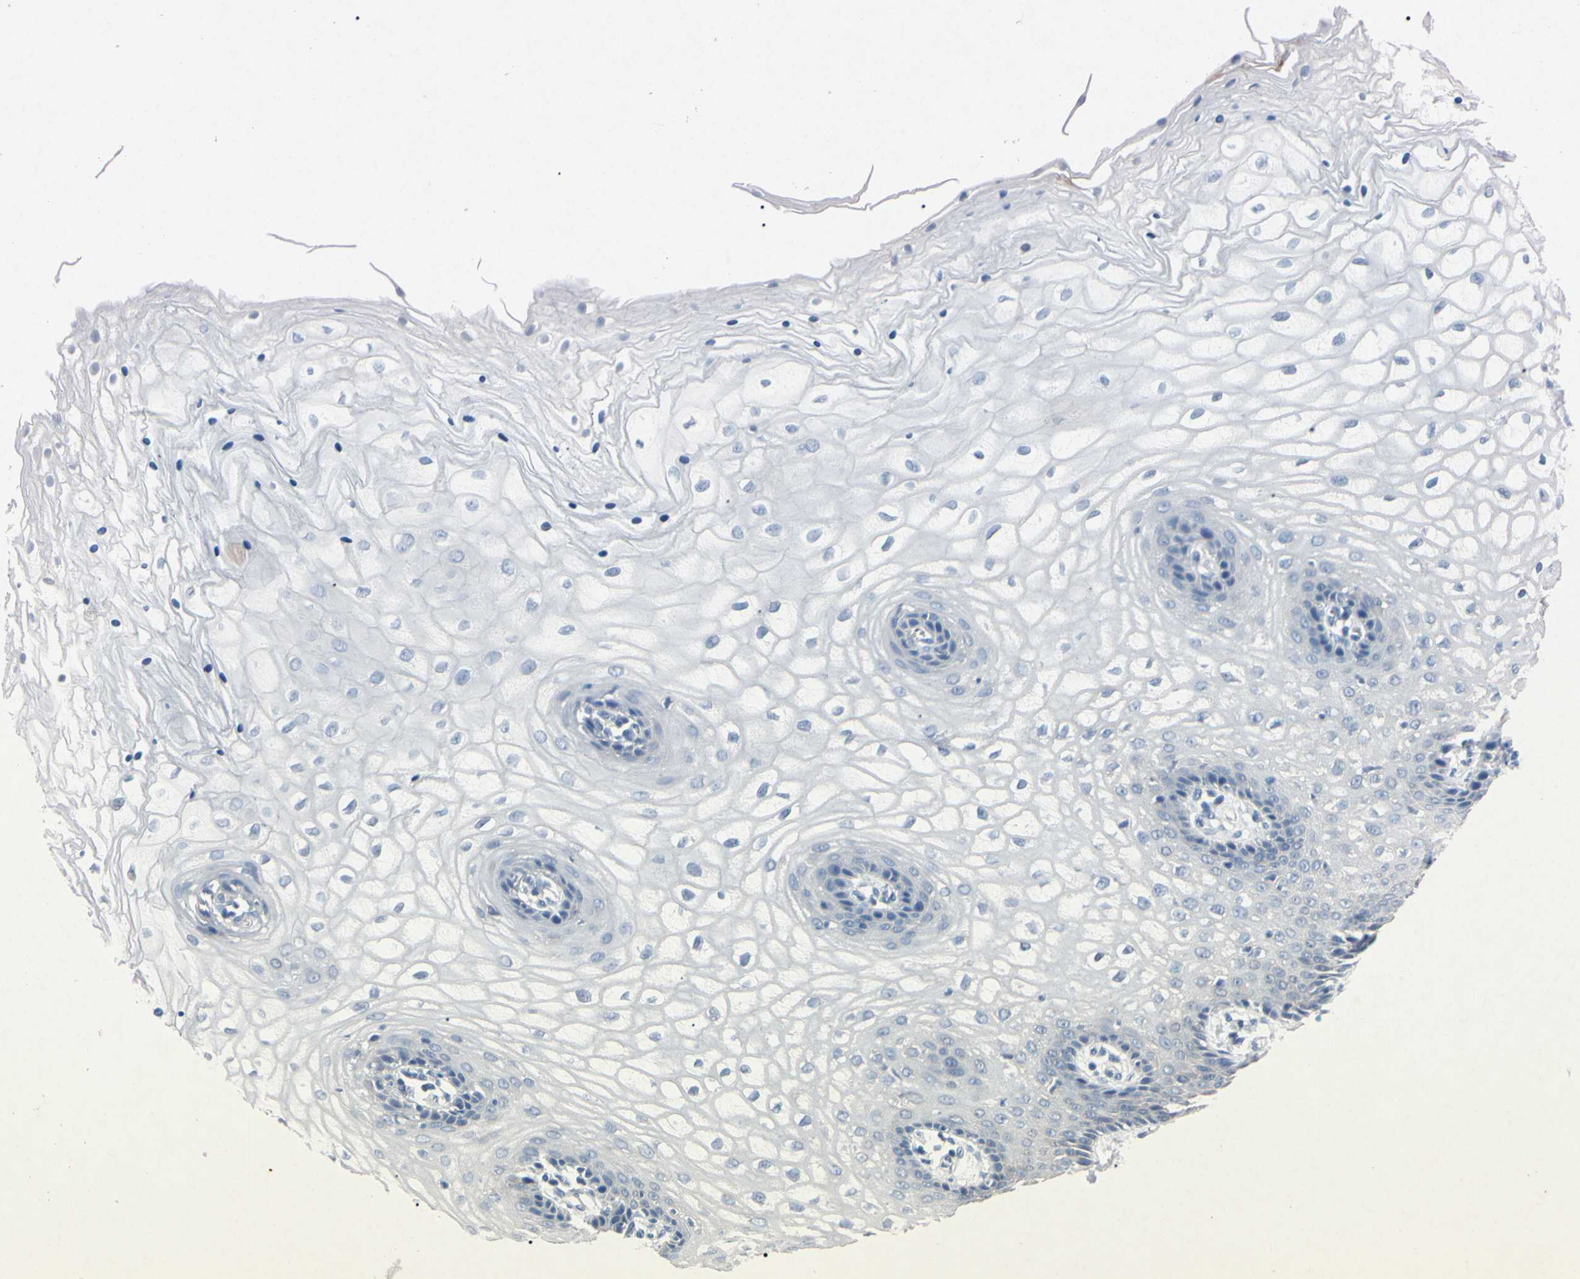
{"staining": {"intensity": "negative", "quantity": "none", "location": "none"}, "tissue": "vagina", "cell_type": "Squamous epithelial cells", "image_type": "normal", "snomed": [{"axis": "morphology", "description": "Normal tissue, NOS"}, {"axis": "topography", "description": "Vagina"}], "caption": "Immunohistochemical staining of benign vagina shows no significant positivity in squamous epithelial cells.", "gene": "ELN", "patient": {"sex": "female", "age": 34}}